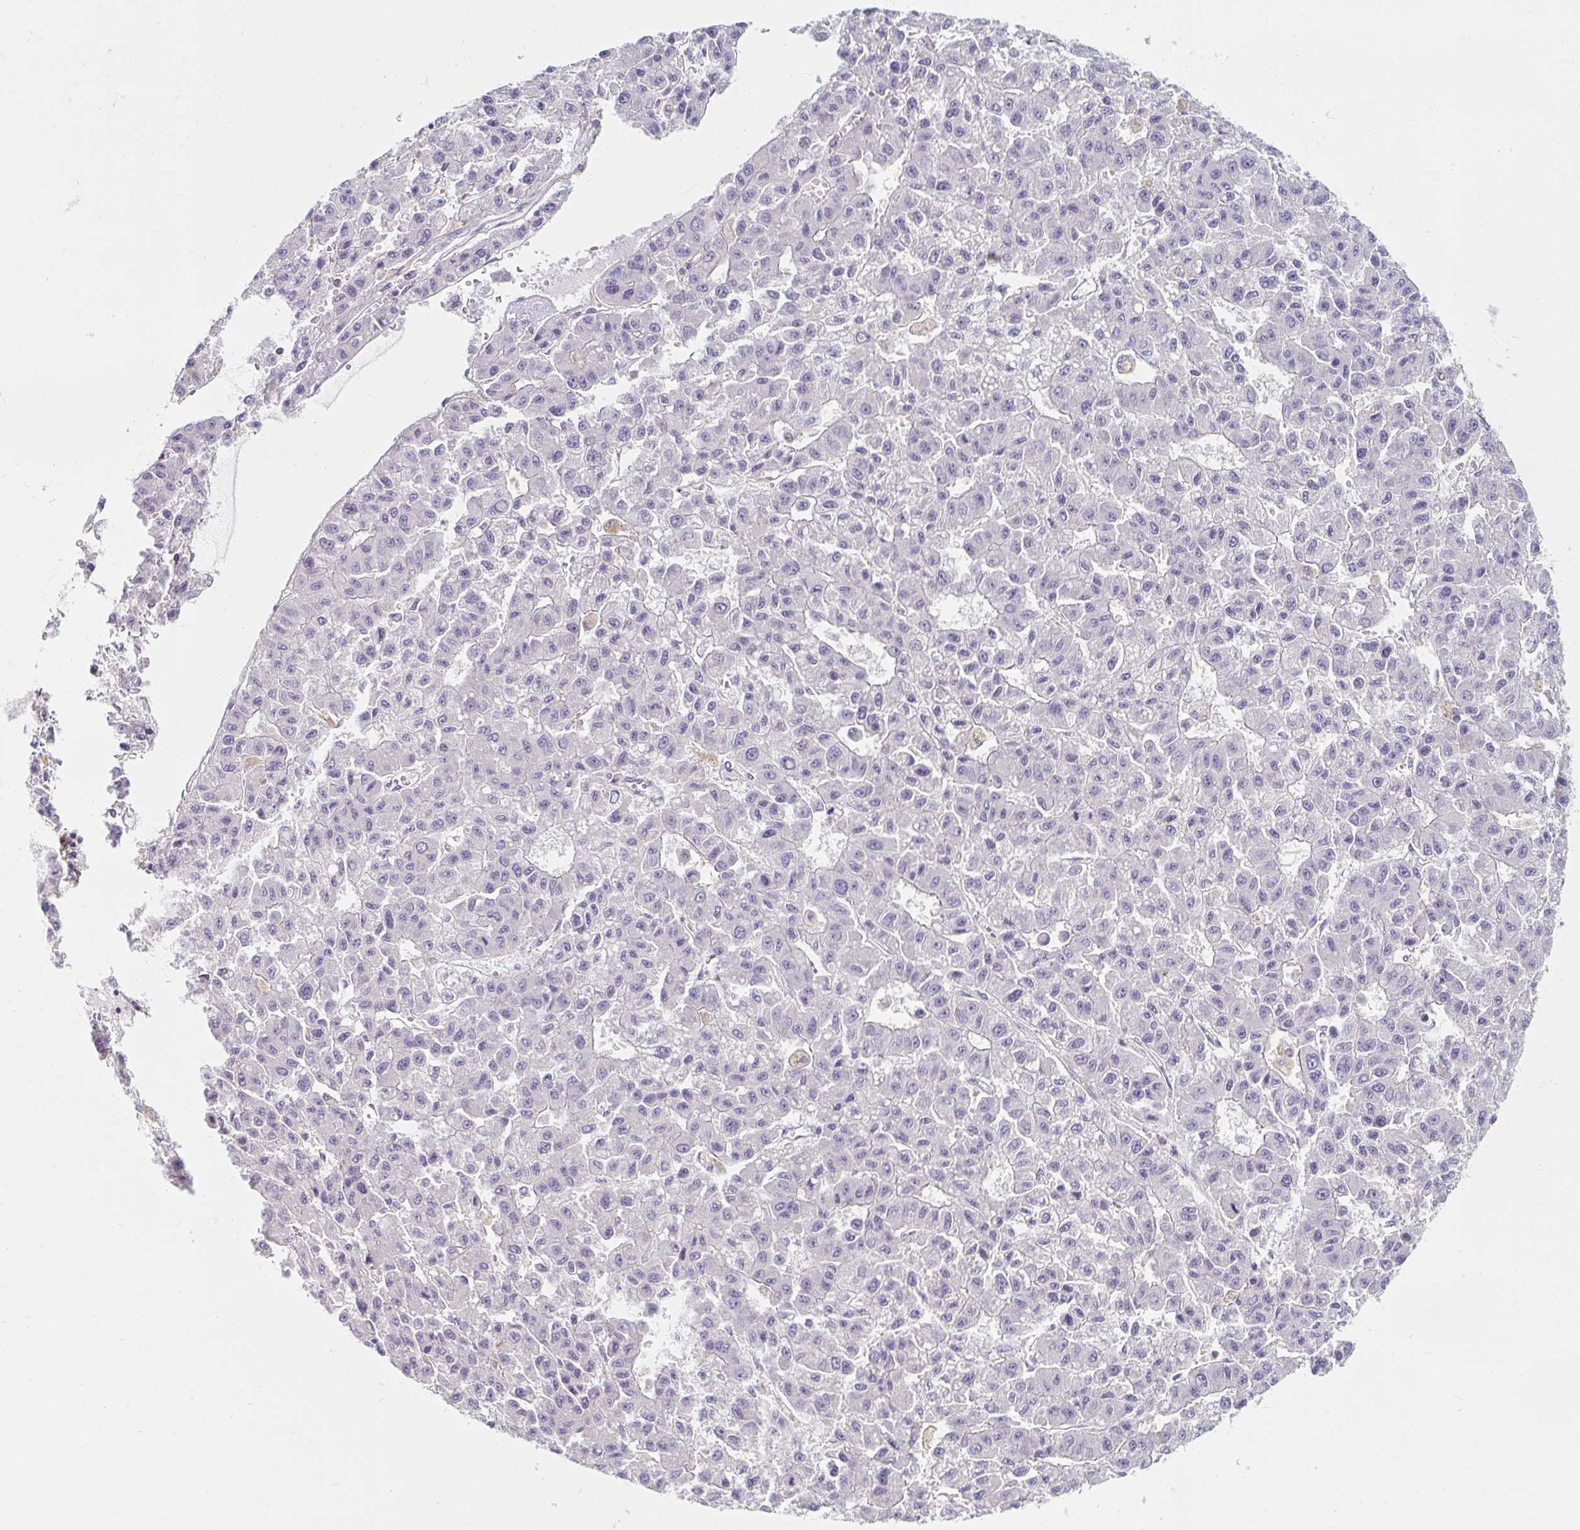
{"staining": {"intensity": "negative", "quantity": "none", "location": "none"}, "tissue": "liver cancer", "cell_type": "Tumor cells", "image_type": "cancer", "snomed": [{"axis": "morphology", "description": "Carcinoma, Hepatocellular, NOS"}, {"axis": "topography", "description": "Liver"}], "caption": "Immunohistochemistry micrograph of human liver cancer (hepatocellular carcinoma) stained for a protein (brown), which displays no positivity in tumor cells.", "gene": "MYLK2", "patient": {"sex": "male", "age": 70}}